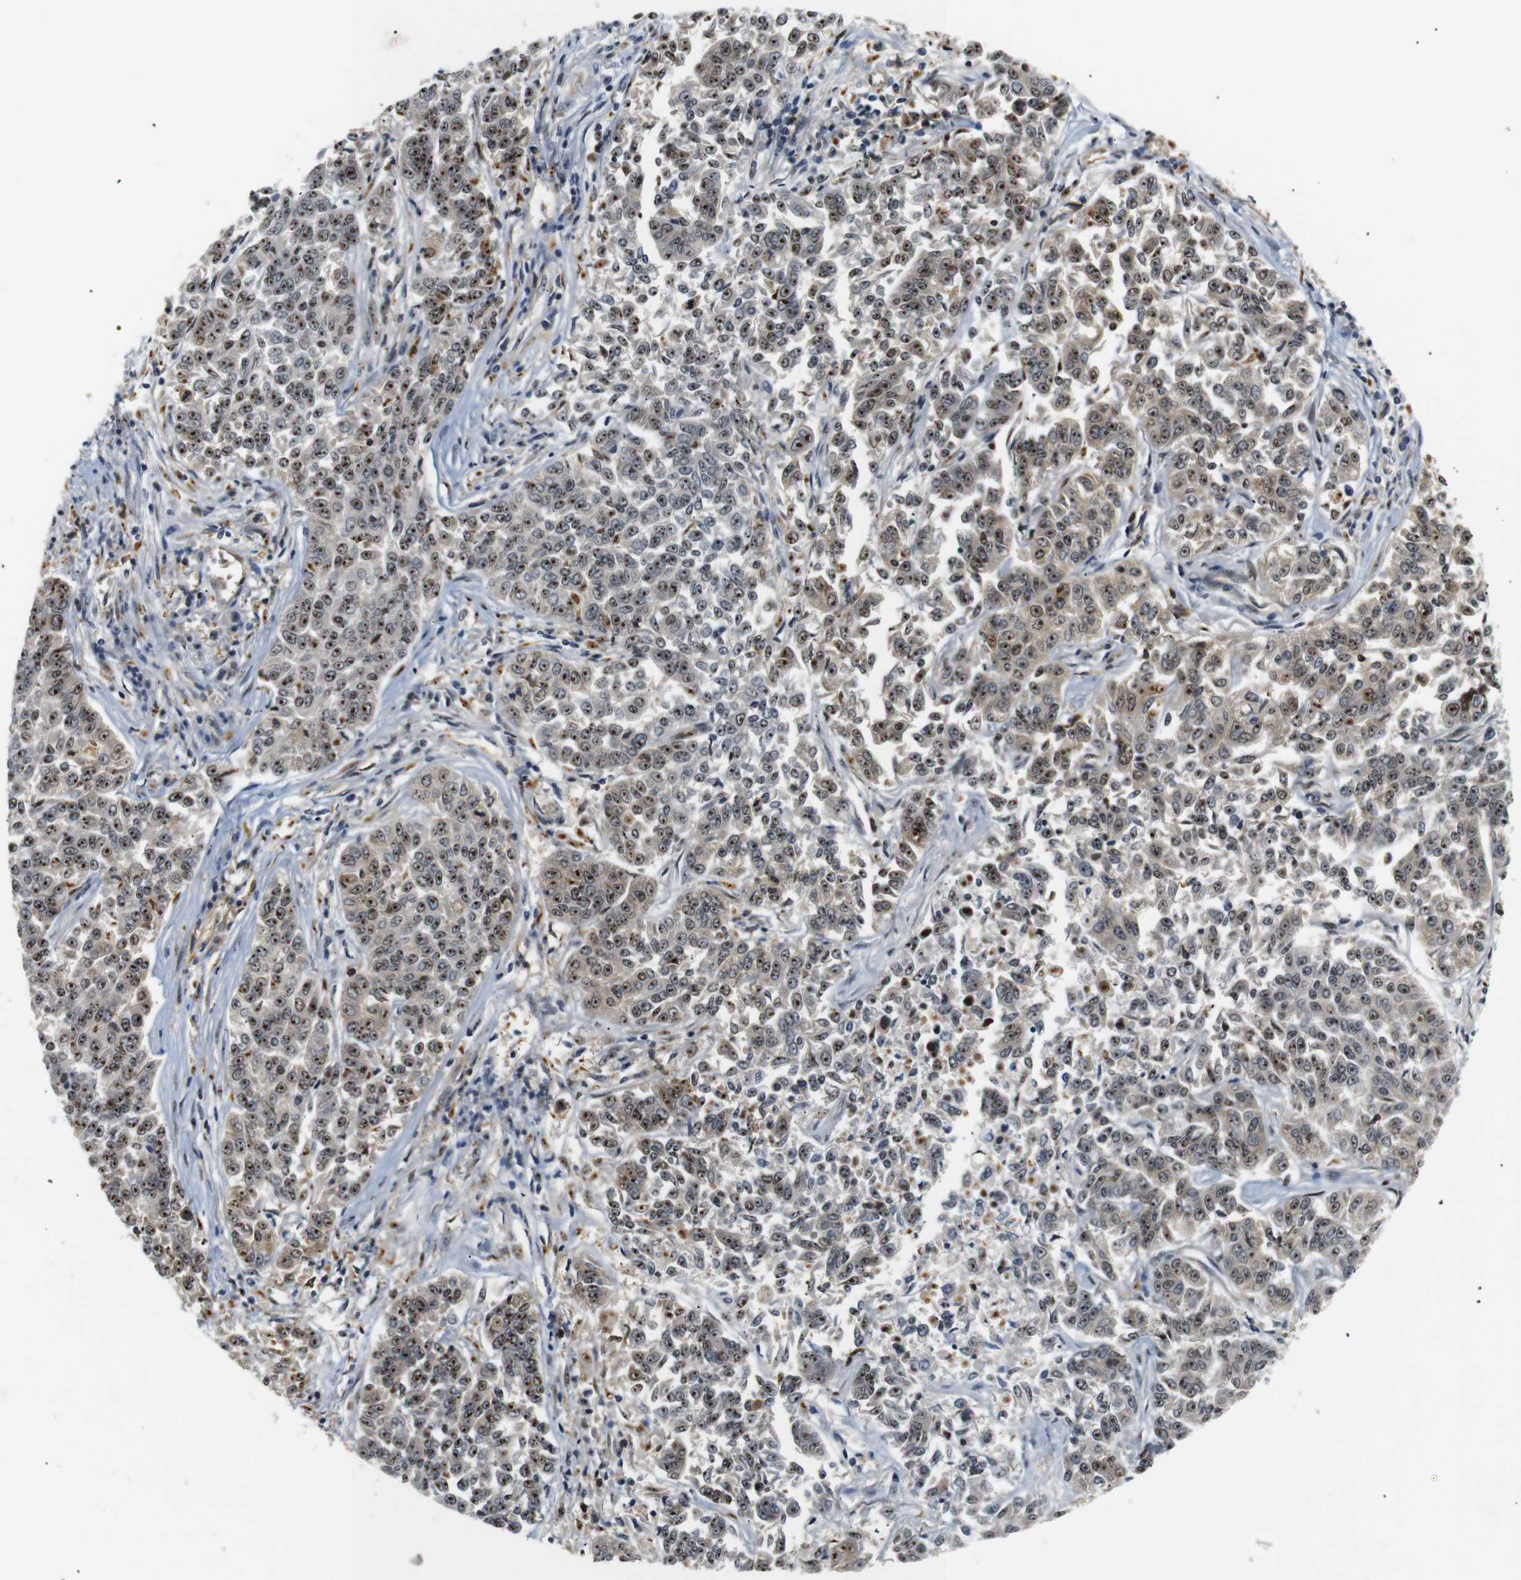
{"staining": {"intensity": "strong", "quantity": ">75%", "location": "nuclear"}, "tissue": "lung cancer", "cell_type": "Tumor cells", "image_type": "cancer", "snomed": [{"axis": "morphology", "description": "Adenocarcinoma, NOS"}, {"axis": "topography", "description": "Lung"}], "caption": "Immunohistochemistry micrograph of neoplastic tissue: human lung cancer stained using immunohistochemistry demonstrates high levels of strong protein expression localized specifically in the nuclear of tumor cells, appearing as a nuclear brown color.", "gene": "PARN", "patient": {"sex": "male", "age": 84}}